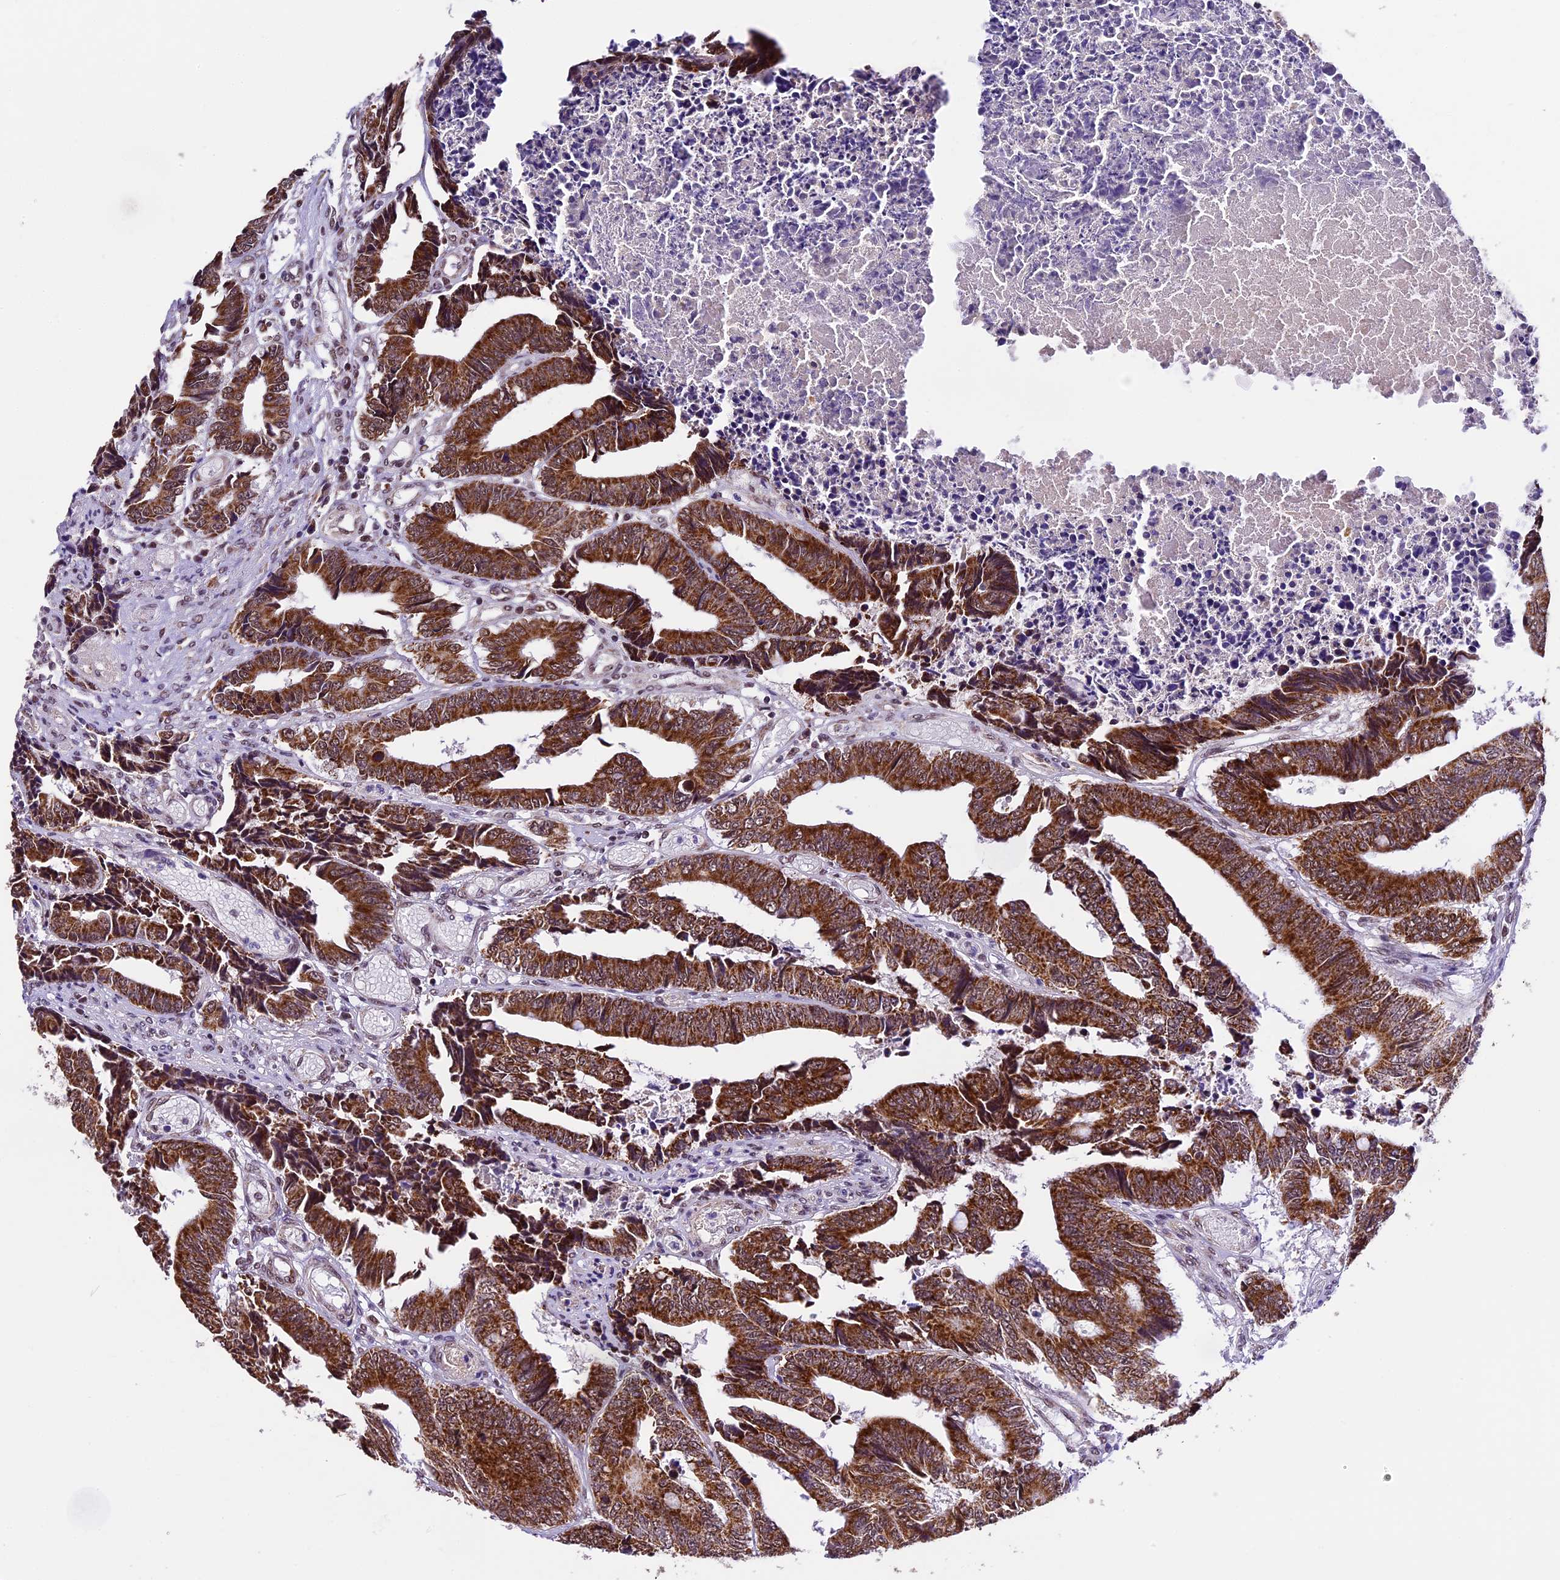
{"staining": {"intensity": "strong", "quantity": ">75%", "location": "cytoplasmic/membranous"}, "tissue": "colorectal cancer", "cell_type": "Tumor cells", "image_type": "cancer", "snomed": [{"axis": "morphology", "description": "Adenocarcinoma, NOS"}, {"axis": "topography", "description": "Rectum"}], "caption": "Immunohistochemical staining of human colorectal cancer (adenocarcinoma) displays high levels of strong cytoplasmic/membranous positivity in approximately >75% of tumor cells.", "gene": "CARS2", "patient": {"sex": "male", "age": 84}}